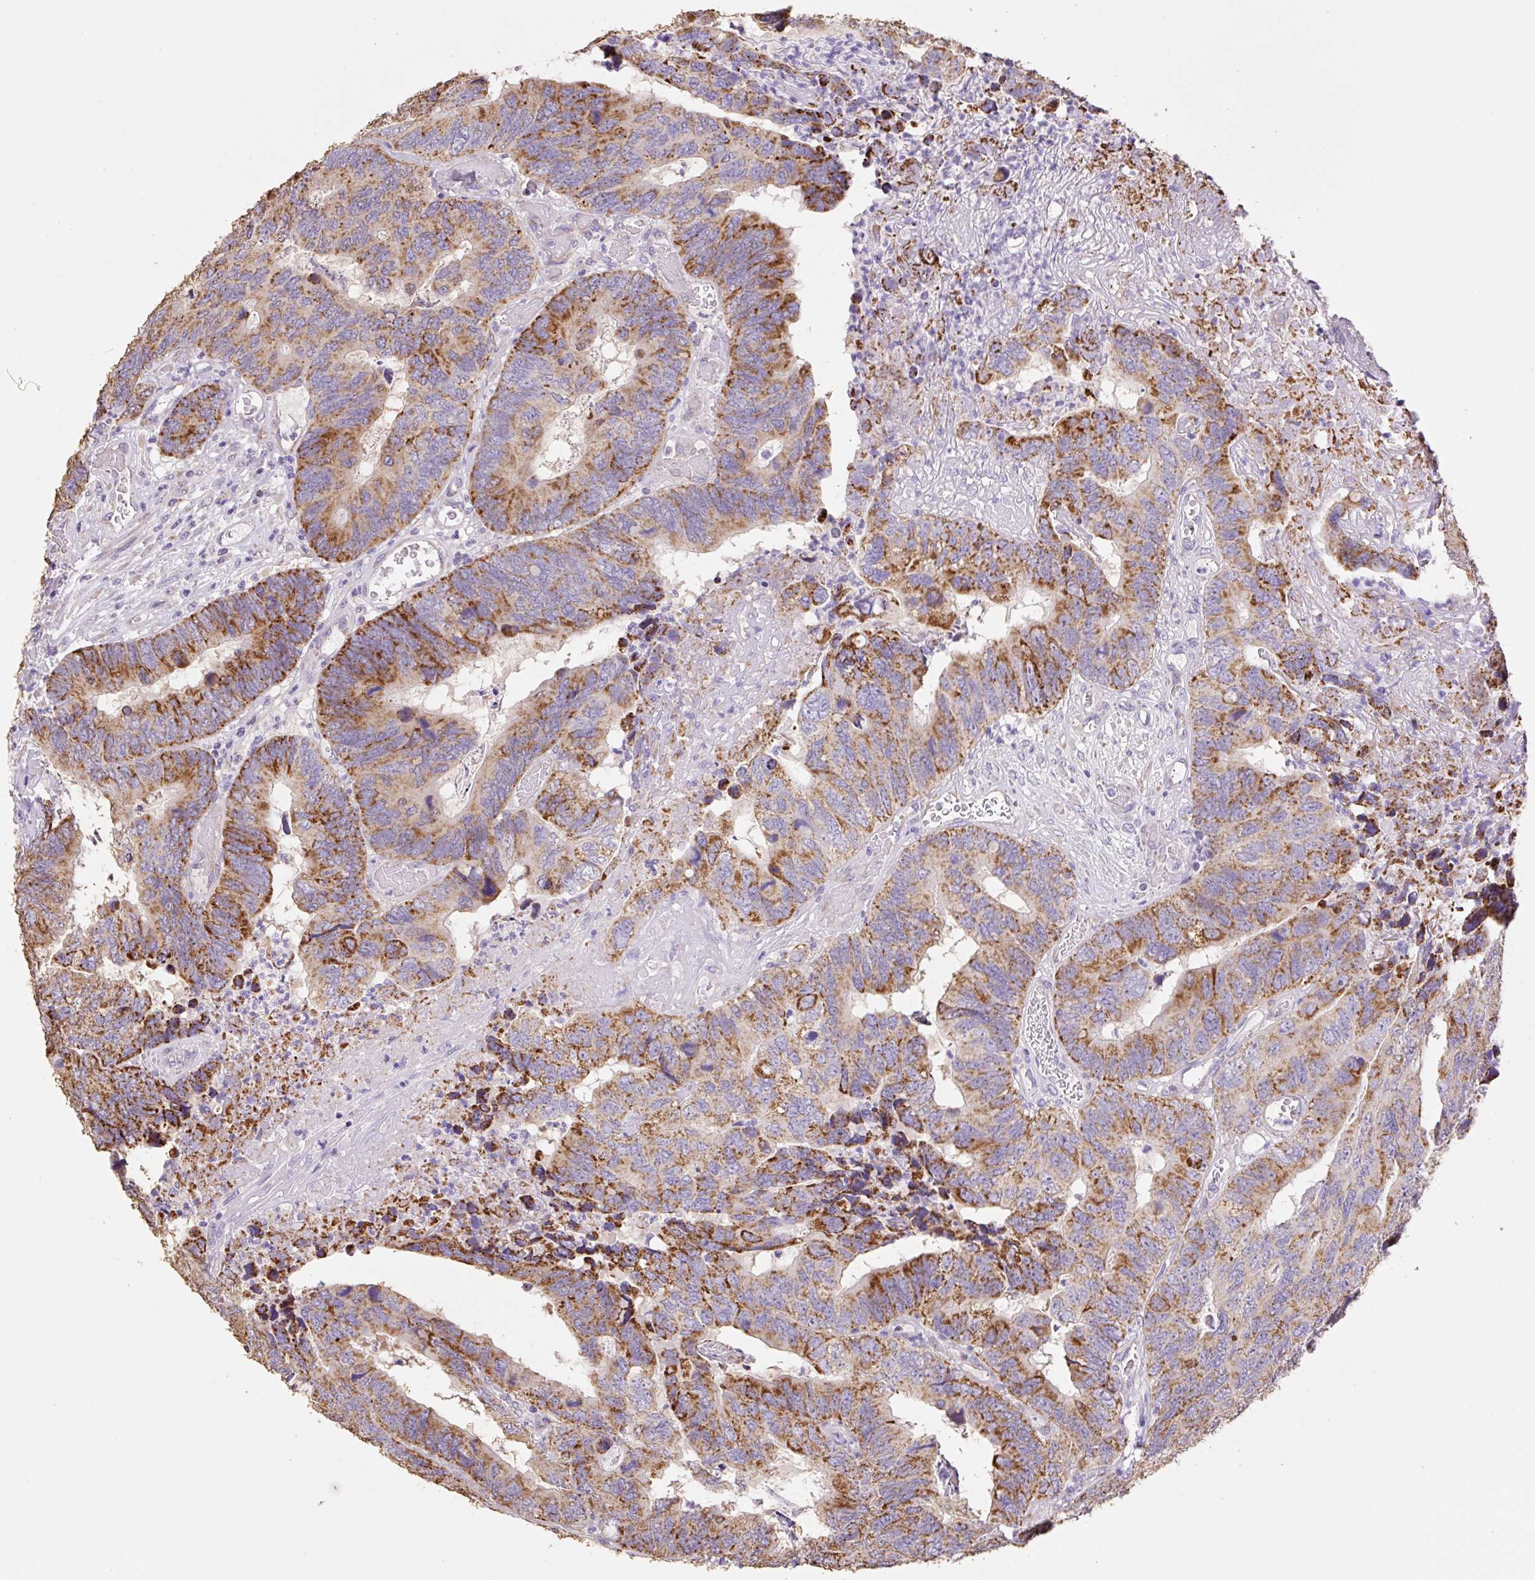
{"staining": {"intensity": "moderate", "quantity": ">75%", "location": "cytoplasmic/membranous"}, "tissue": "colorectal cancer", "cell_type": "Tumor cells", "image_type": "cancer", "snomed": [{"axis": "morphology", "description": "Adenocarcinoma, NOS"}, {"axis": "topography", "description": "Colon"}], "caption": "This photomicrograph displays colorectal adenocarcinoma stained with immunohistochemistry to label a protein in brown. The cytoplasmic/membranous of tumor cells show moderate positivity for the protein. Nuclei are counter-stained blue.", "gene": "COPZ2", "patient": {"sex": "female", "age": 67}}